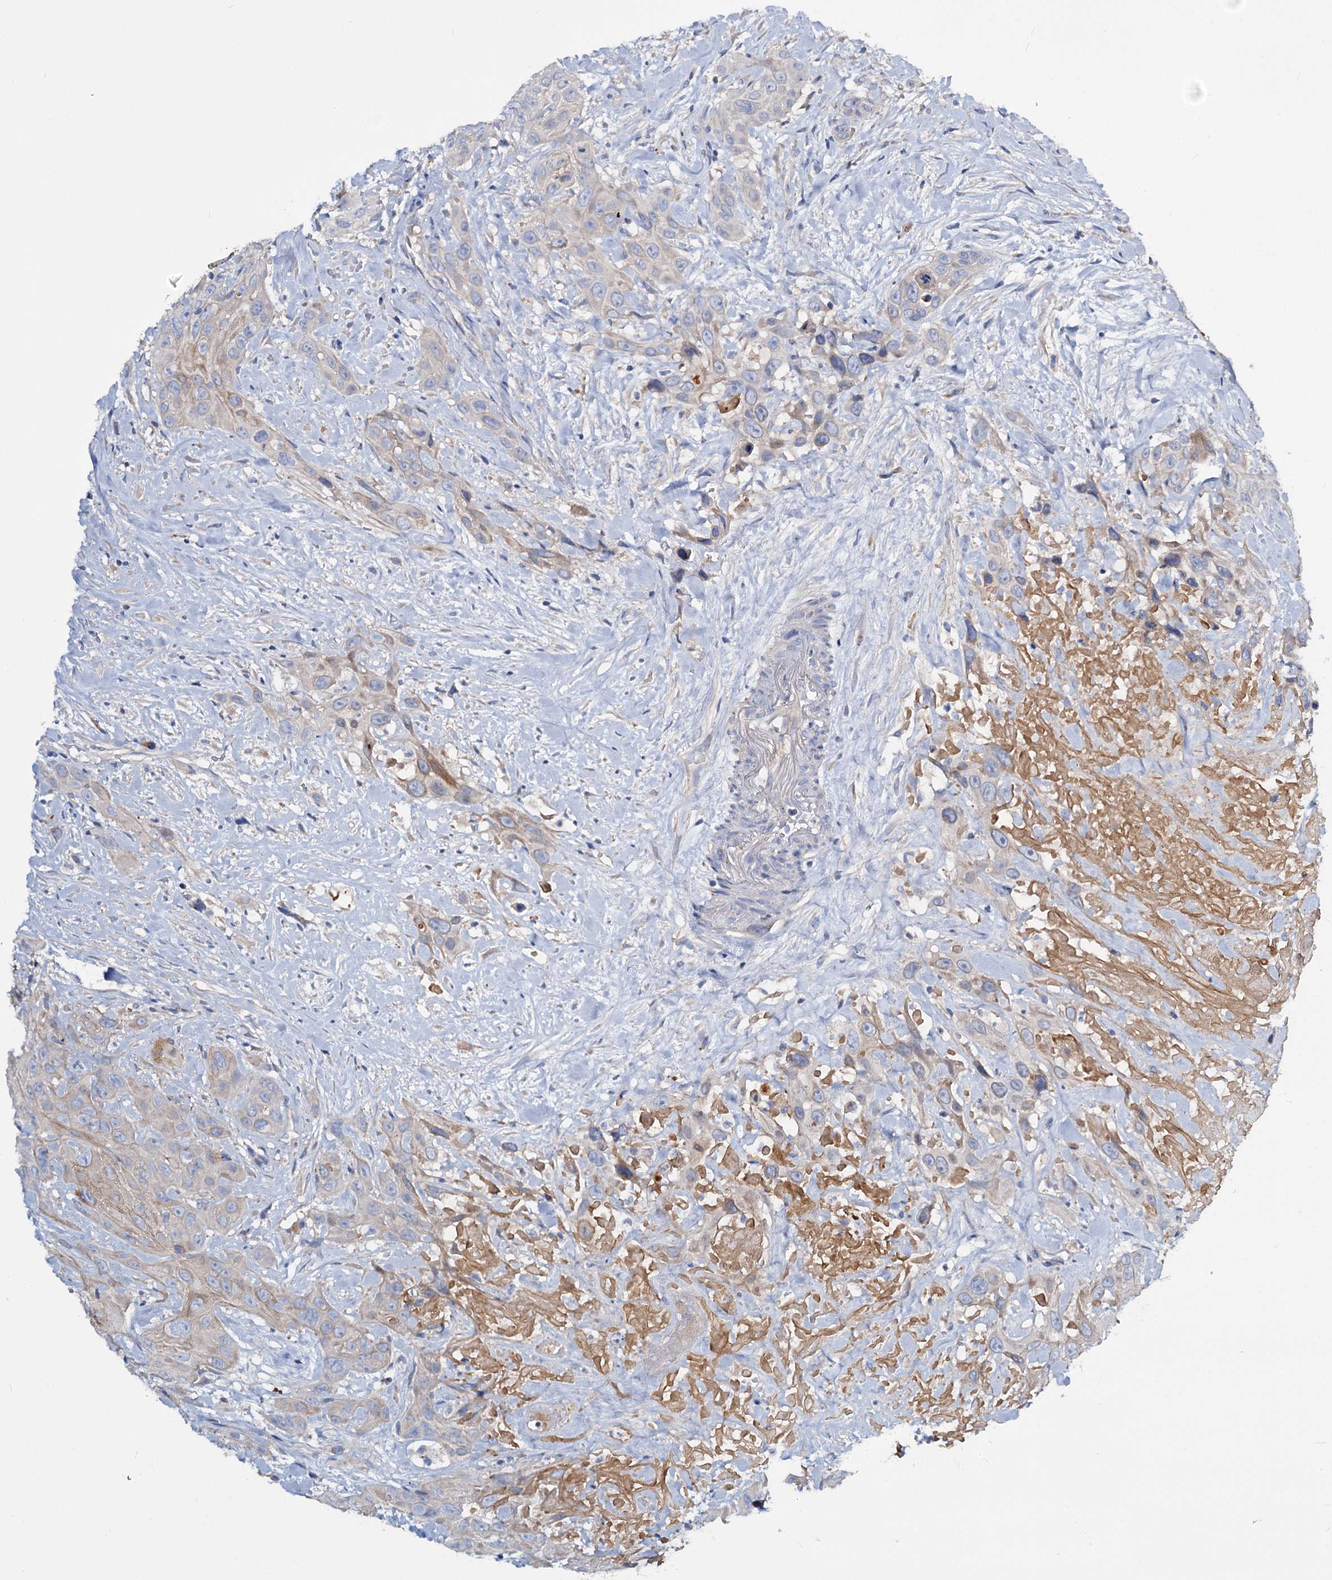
{"staining": {"intensity": "weak", "quantity": ">75%", "location": "cytoplasmic/membranous"}, "tissue": "head and neck cancer", "cell_type": "Tumor cells", "image_type": "cancer", "snomed": [{"axis": "morphology", "description": "Squamous cell carcinoma, NOS"}, {"axis": "topography", "description": "Head-Neck"}], "caption": "Protein staining of squamous cell carcinoma (head and neck) tissue demonstrates weak cytoplasmic/membranous staining in approximately >75% of tumor cells.", "gene": "DYDC2", "patient": {"sex": "male", "age": 81}}